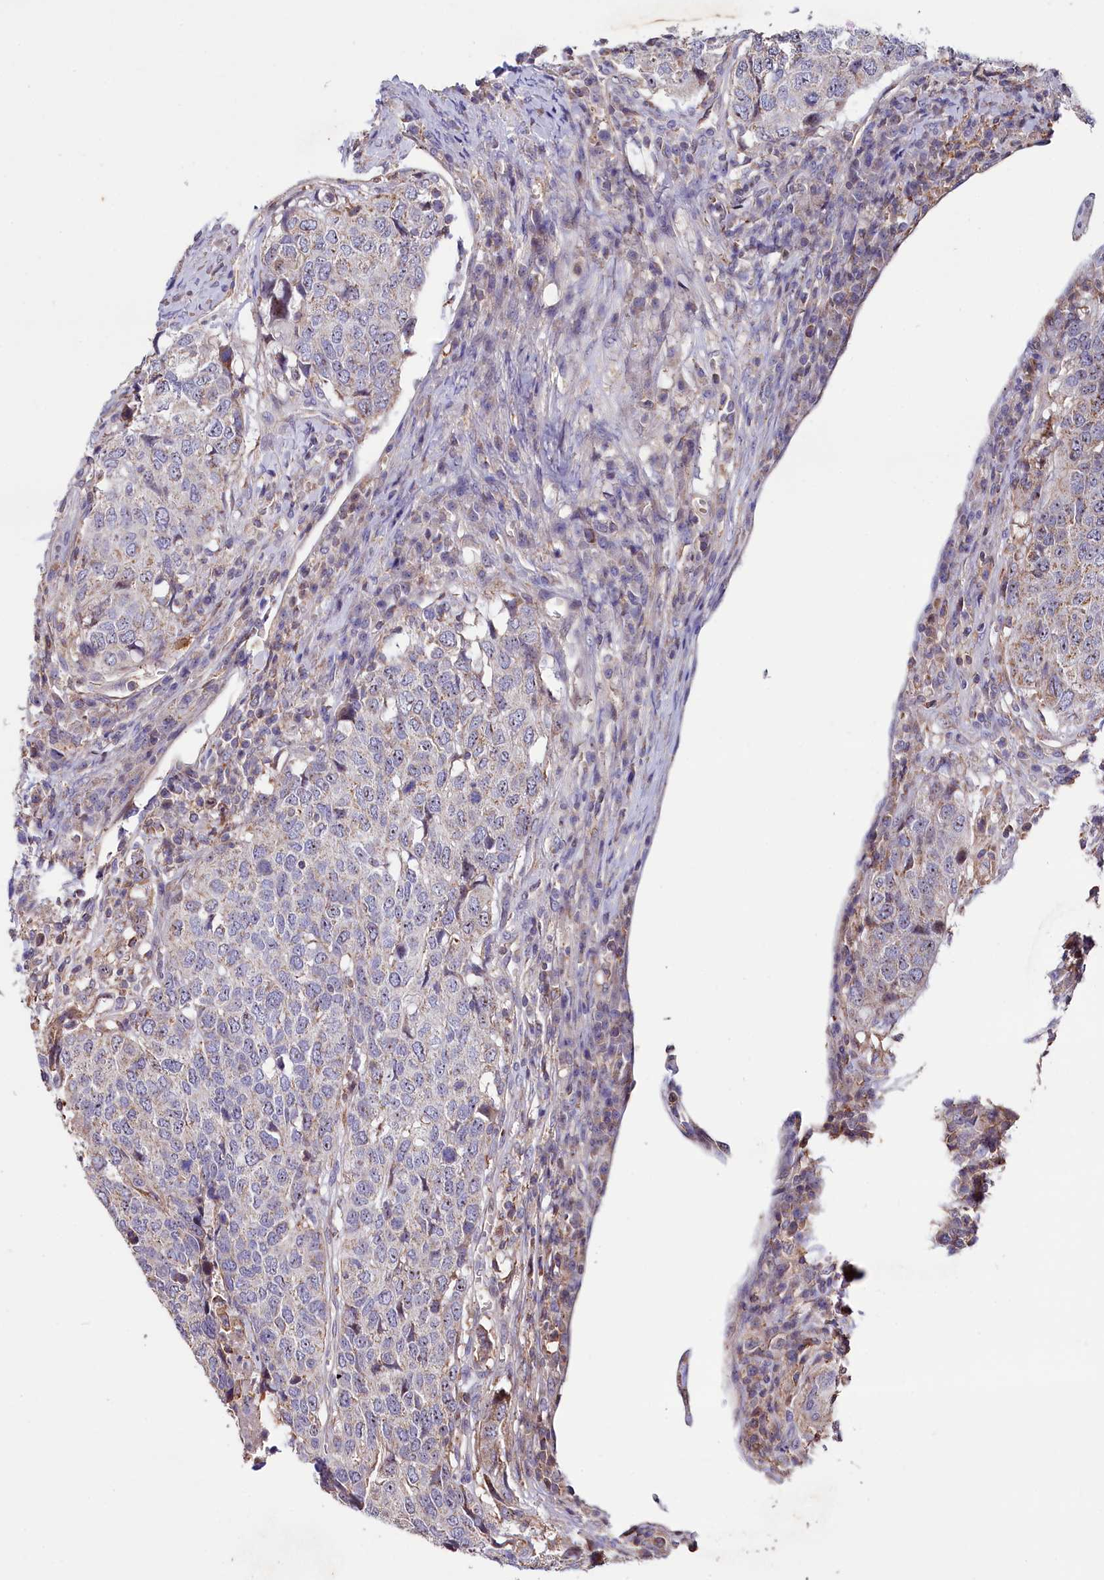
{"staining": {"intensity": "weak", "quantity": "<25%", "location": "cytoplasmic/membranous"}, "tissue": "head and neck cancer", "cell_type": "Tumor cells", "image_type": "cancer", "snomed": [{"axis": "morphology", "description": "Squamous cell carcinoma, NOS"}, {"axis": "topography", "description": "Head-Neck"}], "caption": "Immunohistochemistry (IHC) image of head and neck cancer stained for a protein (brown), which demonstrates no positivity in tumor cells. (DAB immunohistochemistry, high magnification).", "gene": "RPUSD3", "patient": {"sex": "male", "age": 66}}